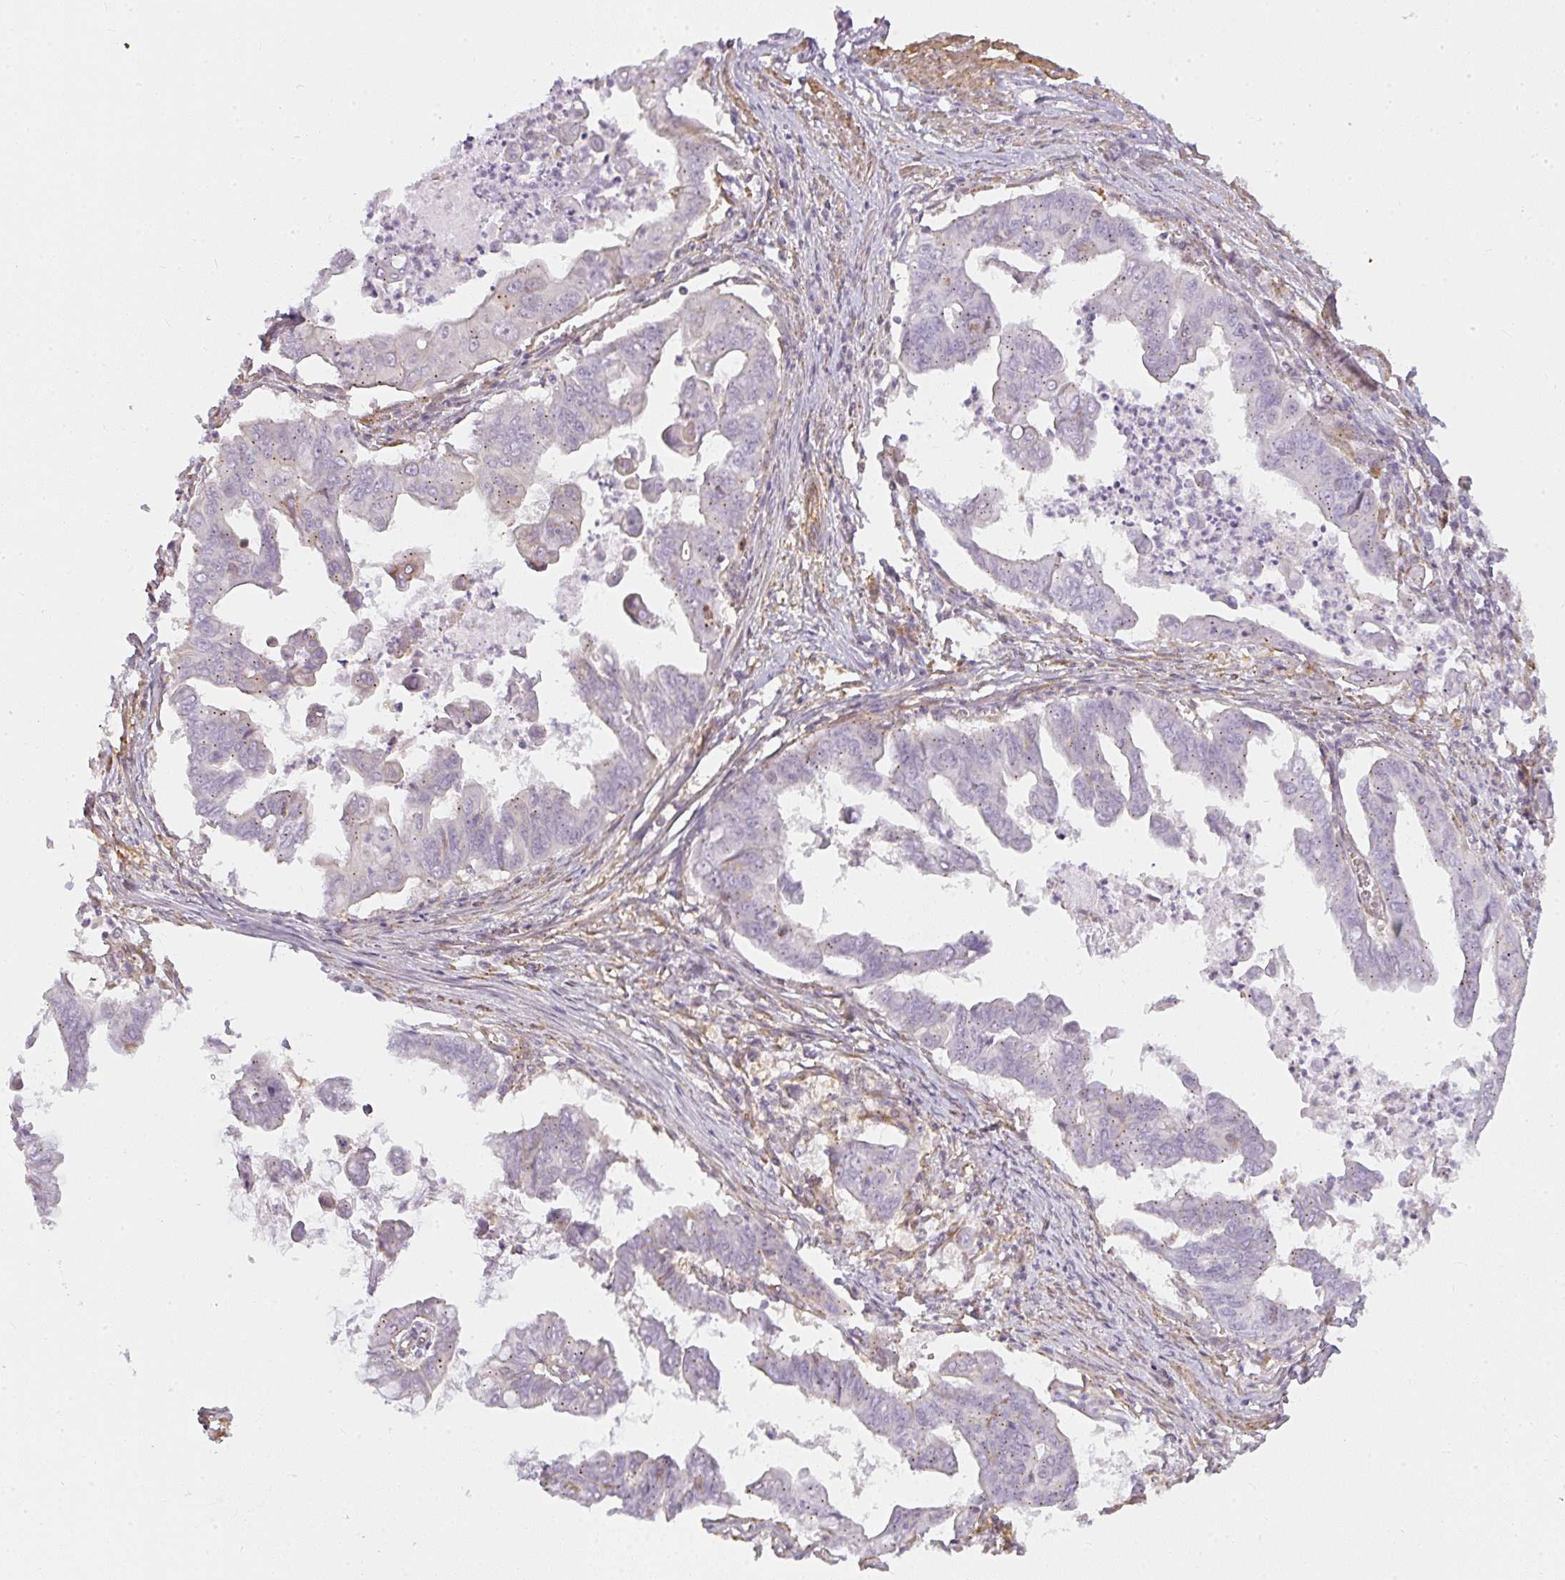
{"staining": {"intensity": "negative", "quantity": "none", "location": "none"}, "tissue": "stomach cancer", "cell_type": "Tumor cells", "image_type": "cancer", "snomed": [{"axis": "morphology", "description": "Adenocarcinoma, NOS"}, {"axis": "topography", "description": "Stomach, upper"}], "caption": "DAB immunohistochemical staining of stomach cancer shows no significant staining in tumor cells.", "gene": "SULF1", "patient": {"sex": "male", "age": 80}}